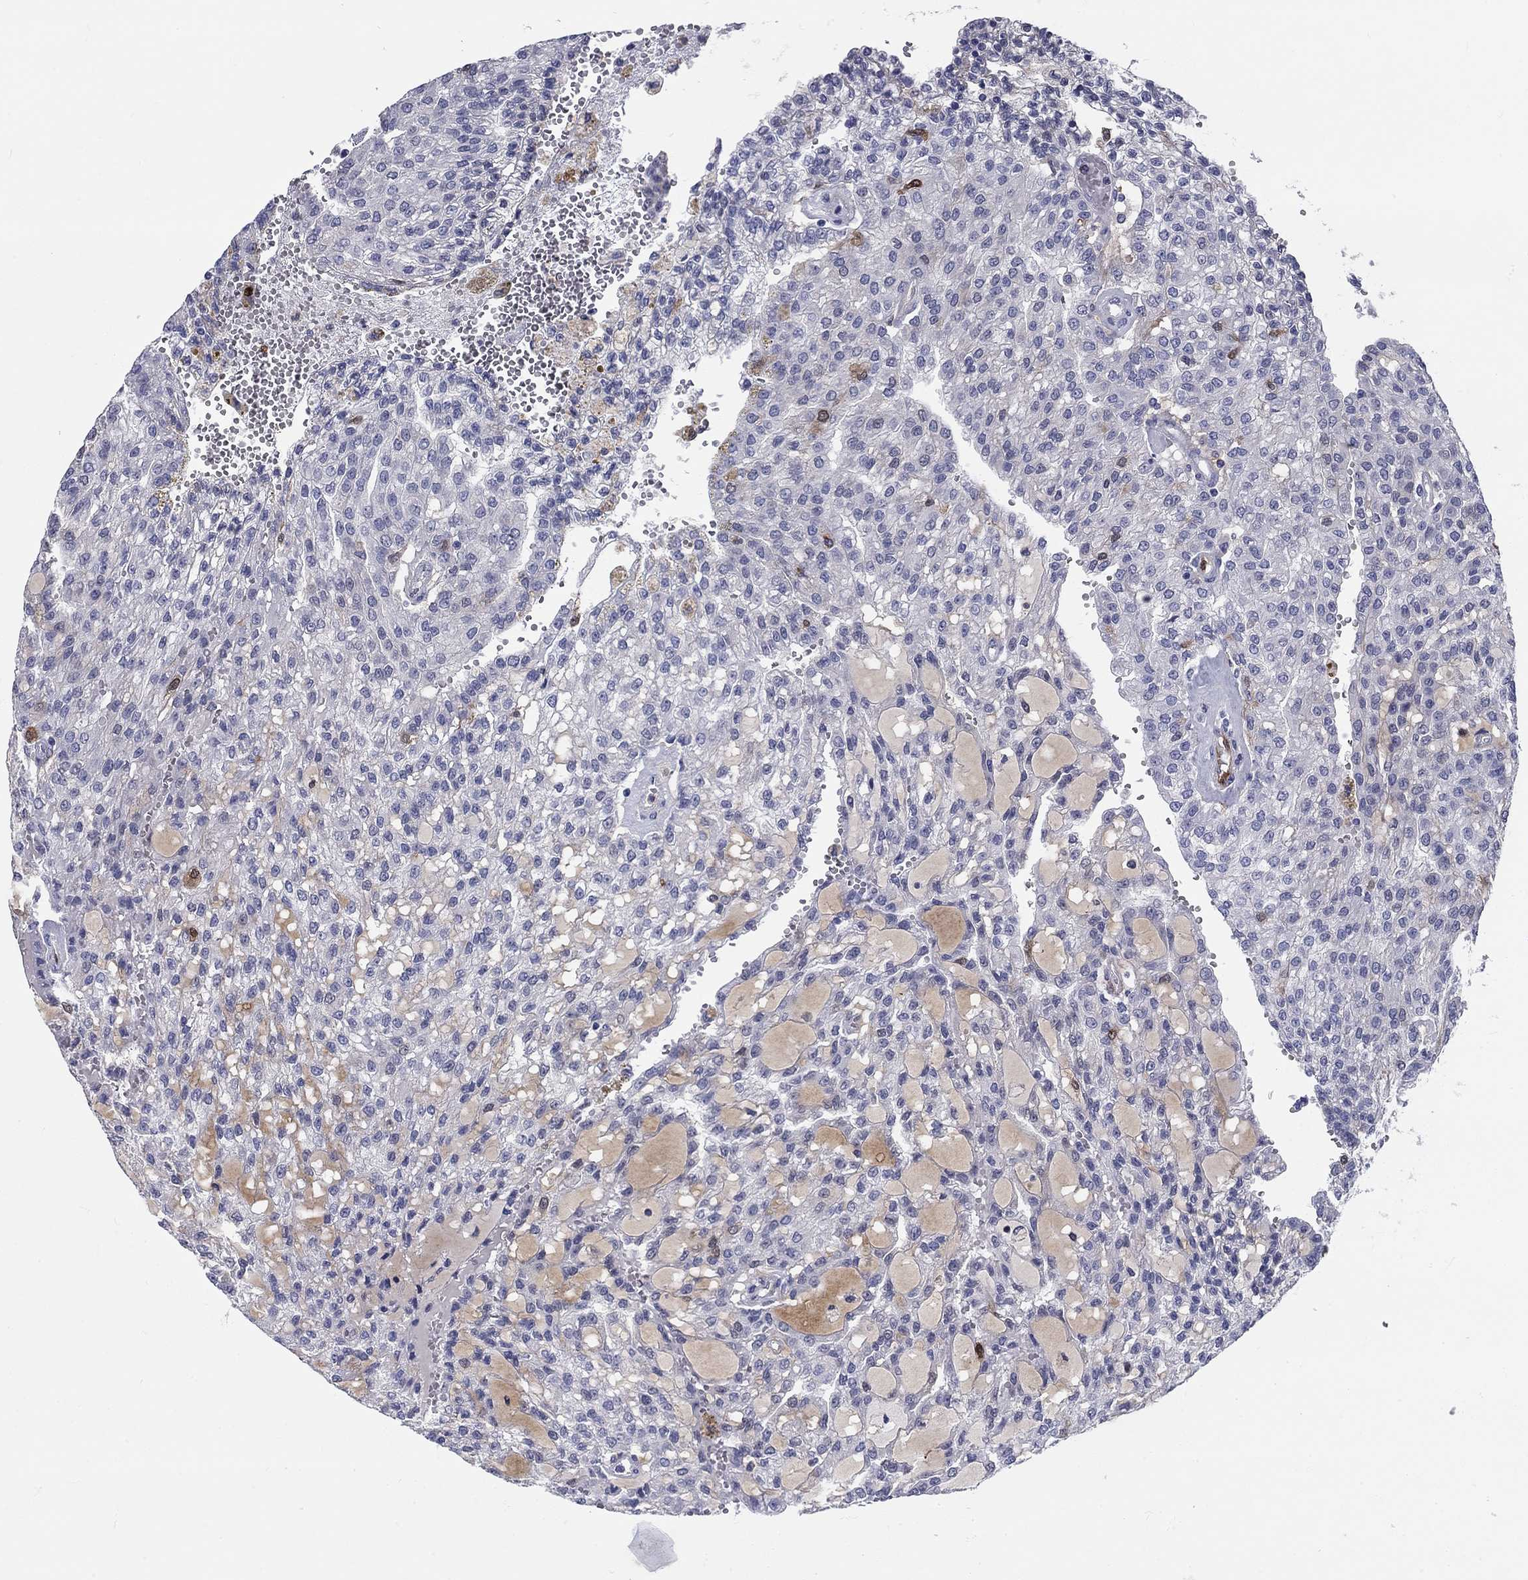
{"staining": {"intensity": "negative", "quantity": "none", "location": "none"}, "tissue": "renal cancer", "cell_type": "Tumor cells", "image_type": "cancer", "snomed": [{"axis": "morphology", "description": "Adenocarcinoma, NOS"}, {"axis": "topography", "description": "Kidney"}], "caption": "DAB immunohistochemical staining of adenocarcinoma (renal) reveals no significant staining in tumor cells.", "gene": "STMN1", "patient": {"sex": "male", "age": 63}}